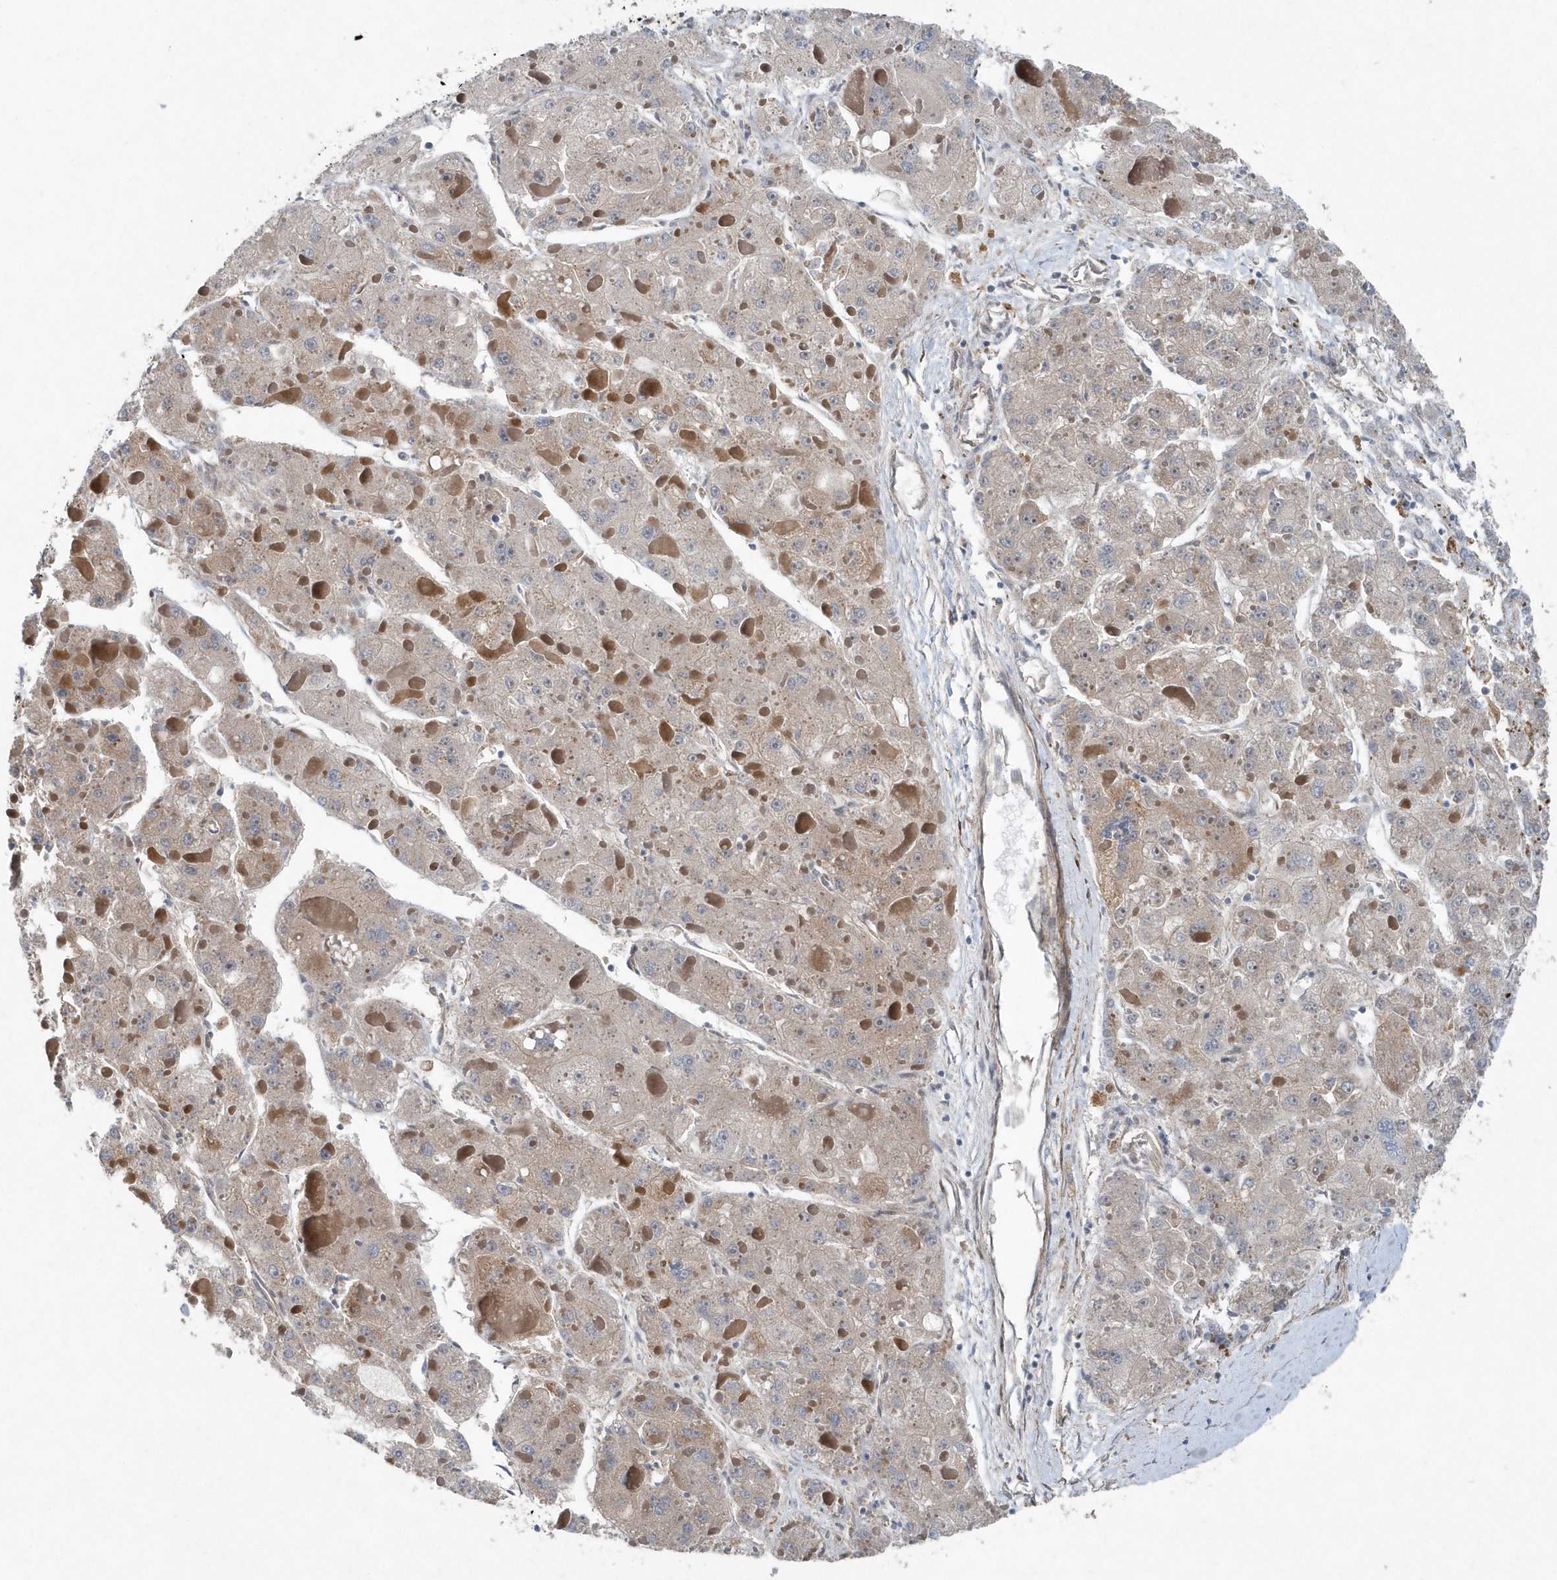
{"staining": {"intensity": "negative", "quantity": "none", "location": "none"}, "tissue": "liver cancer", "cell_type": "Tumor cells", "image_type": "cancer", "snomed": [{"axis": "morphology", "description": "Carcinoma, Hepatocellular, NOS"}, {"axis": "topography", "description": "Liver"}], "caption": "IHC of liver cancer (hepatocellular carcinoma) shows no expression in tumor cells. Nuclei are stained in blue.", "gene": "MCC", "patient": {"sex": "female", "age": 73}}